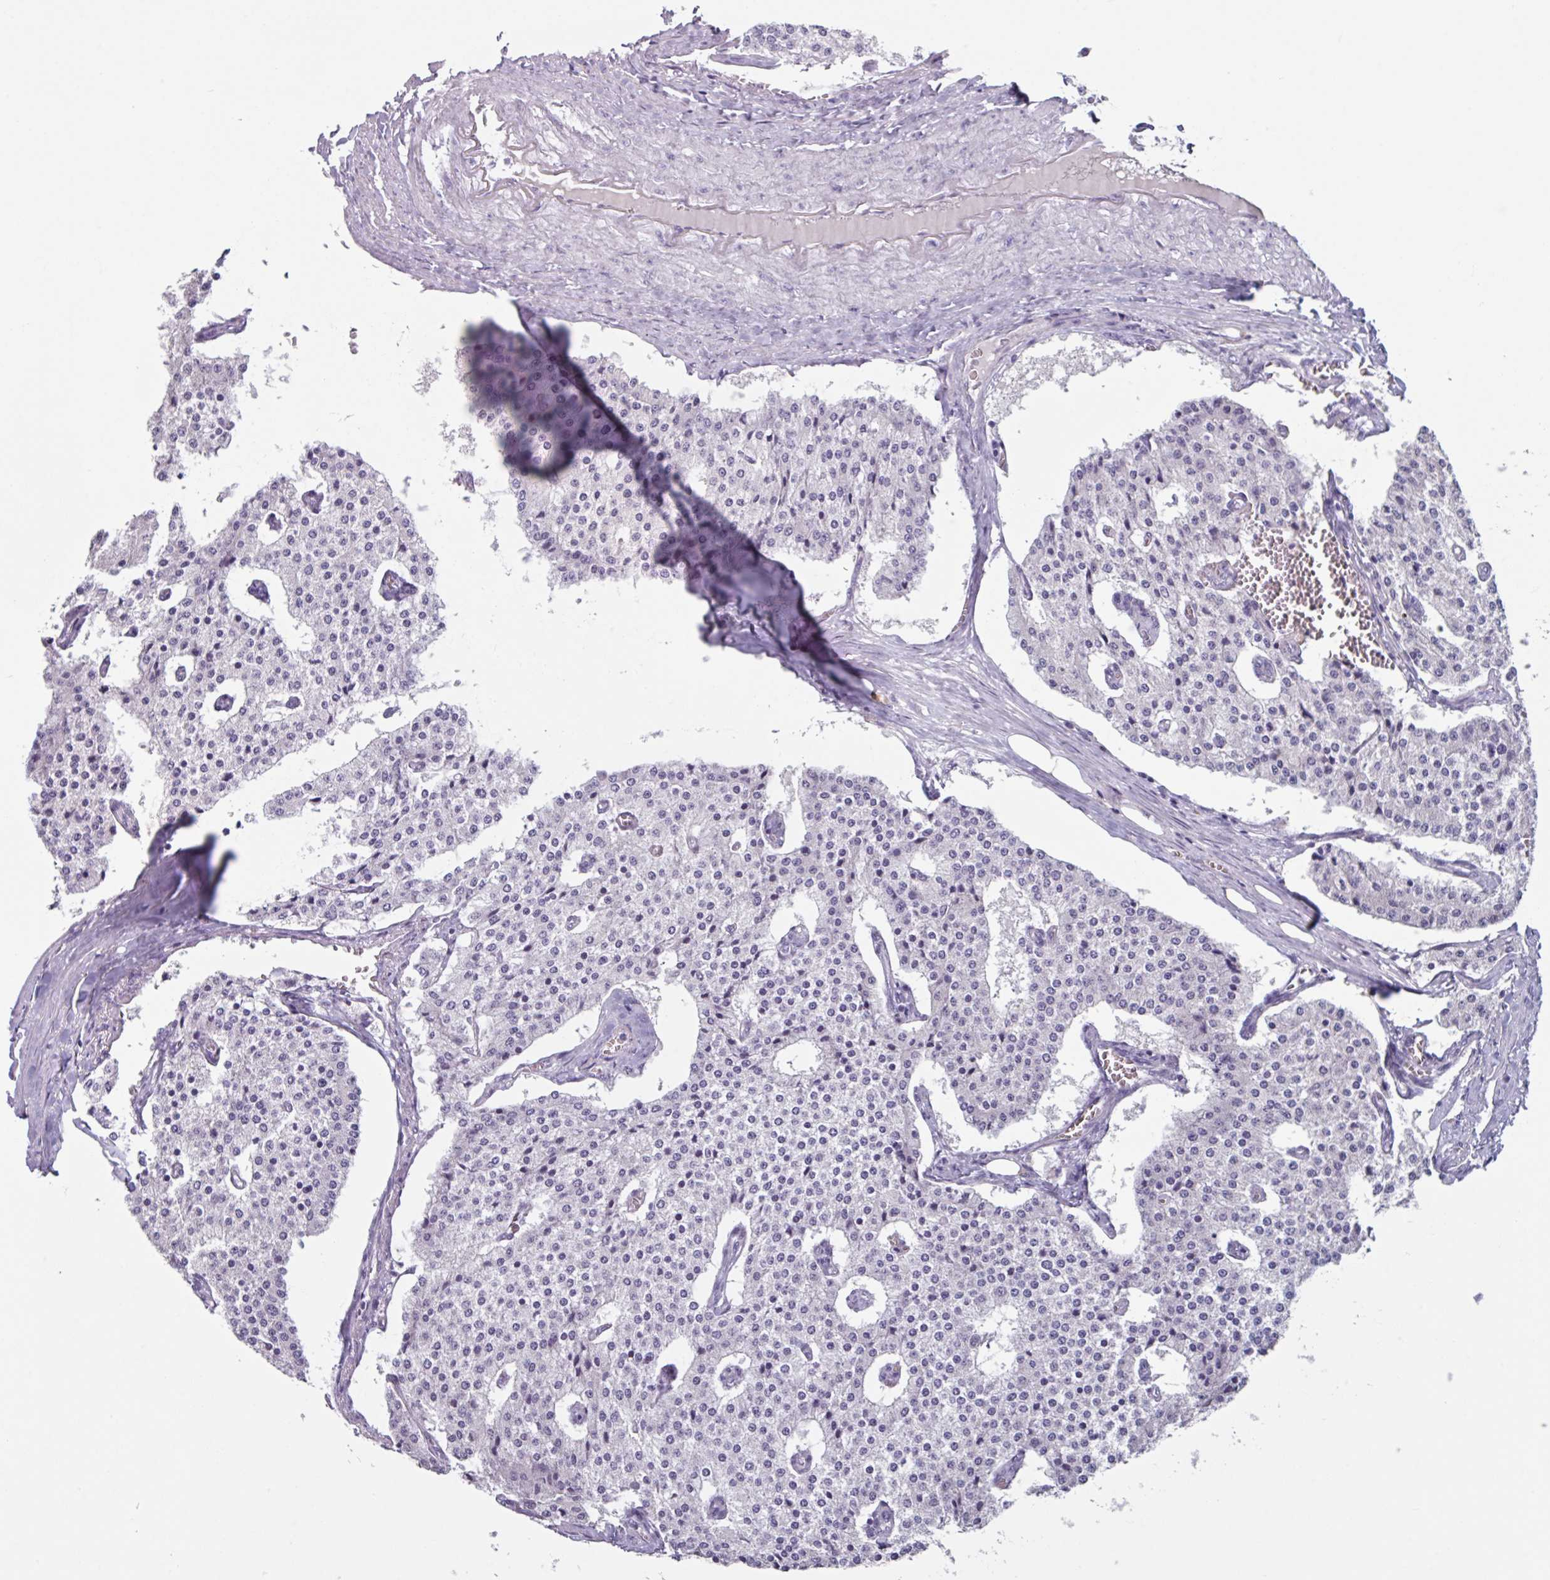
{"staining": {"intensity": "negative", "quantity": "none", "location": "none"}, "tissue": "carcinoid", "cell_type": "Tumor cells", "image_type": "cancer", "snomed": [{"axis": "morphology", "description": "Carcinoid, malignant, NOS"}, {"axis": "topography", "description": "Colon"}], "caption": "Immunohistochemistry (IHC) of human carcinoid exhibits no staining in tumor cells. (DAB (3,3'-diaminobenzidine) immunohistochemistry (IHC) visualized using brightfield microscopy, high magnification).", "gene": "OR2T10", "patient": {"sex": "female", "age": 52}}